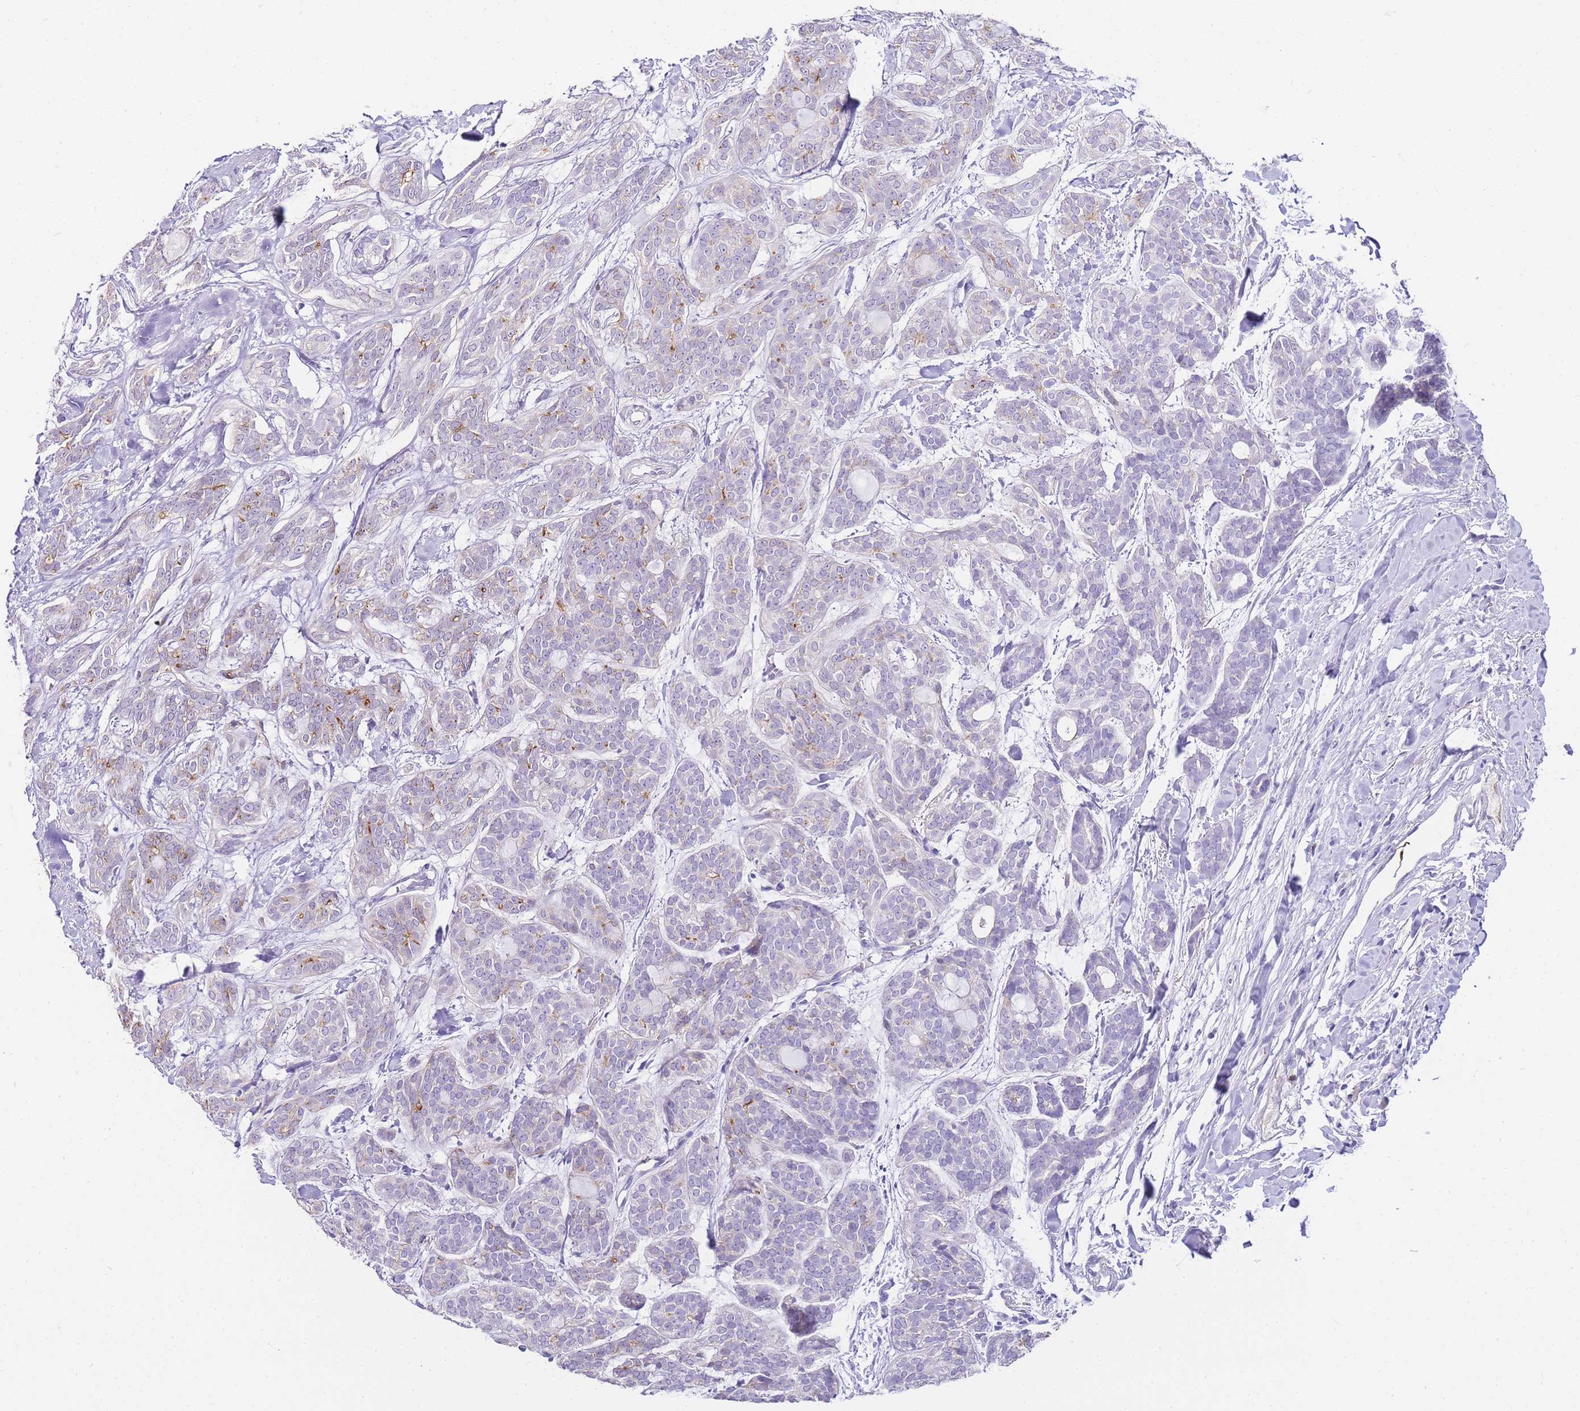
{"staining": {"intensity": "negative", "quantity": "none", "location": "none"}, "tissue": "head and neck cancer", "cell_type": "Tumor cells", "image_type": "cancer", "snomed": [{"axis": "morphology", "description": "Adenocarcinoma, NOS"}, {"axis": "topography", "description": "Head-Neck"}], "caption": "Tumor cells show no significant staining in head and neck adenocarcinoma. Brightfield microscopy of immunohistochemistry (IHC) stained with DAB (3,3'-diaminobenzidine) (brown) and hematoxylin (blue), captured at high magnification.", "gene": "DPP4", "patient": {"sex": "male", "age": 66}}